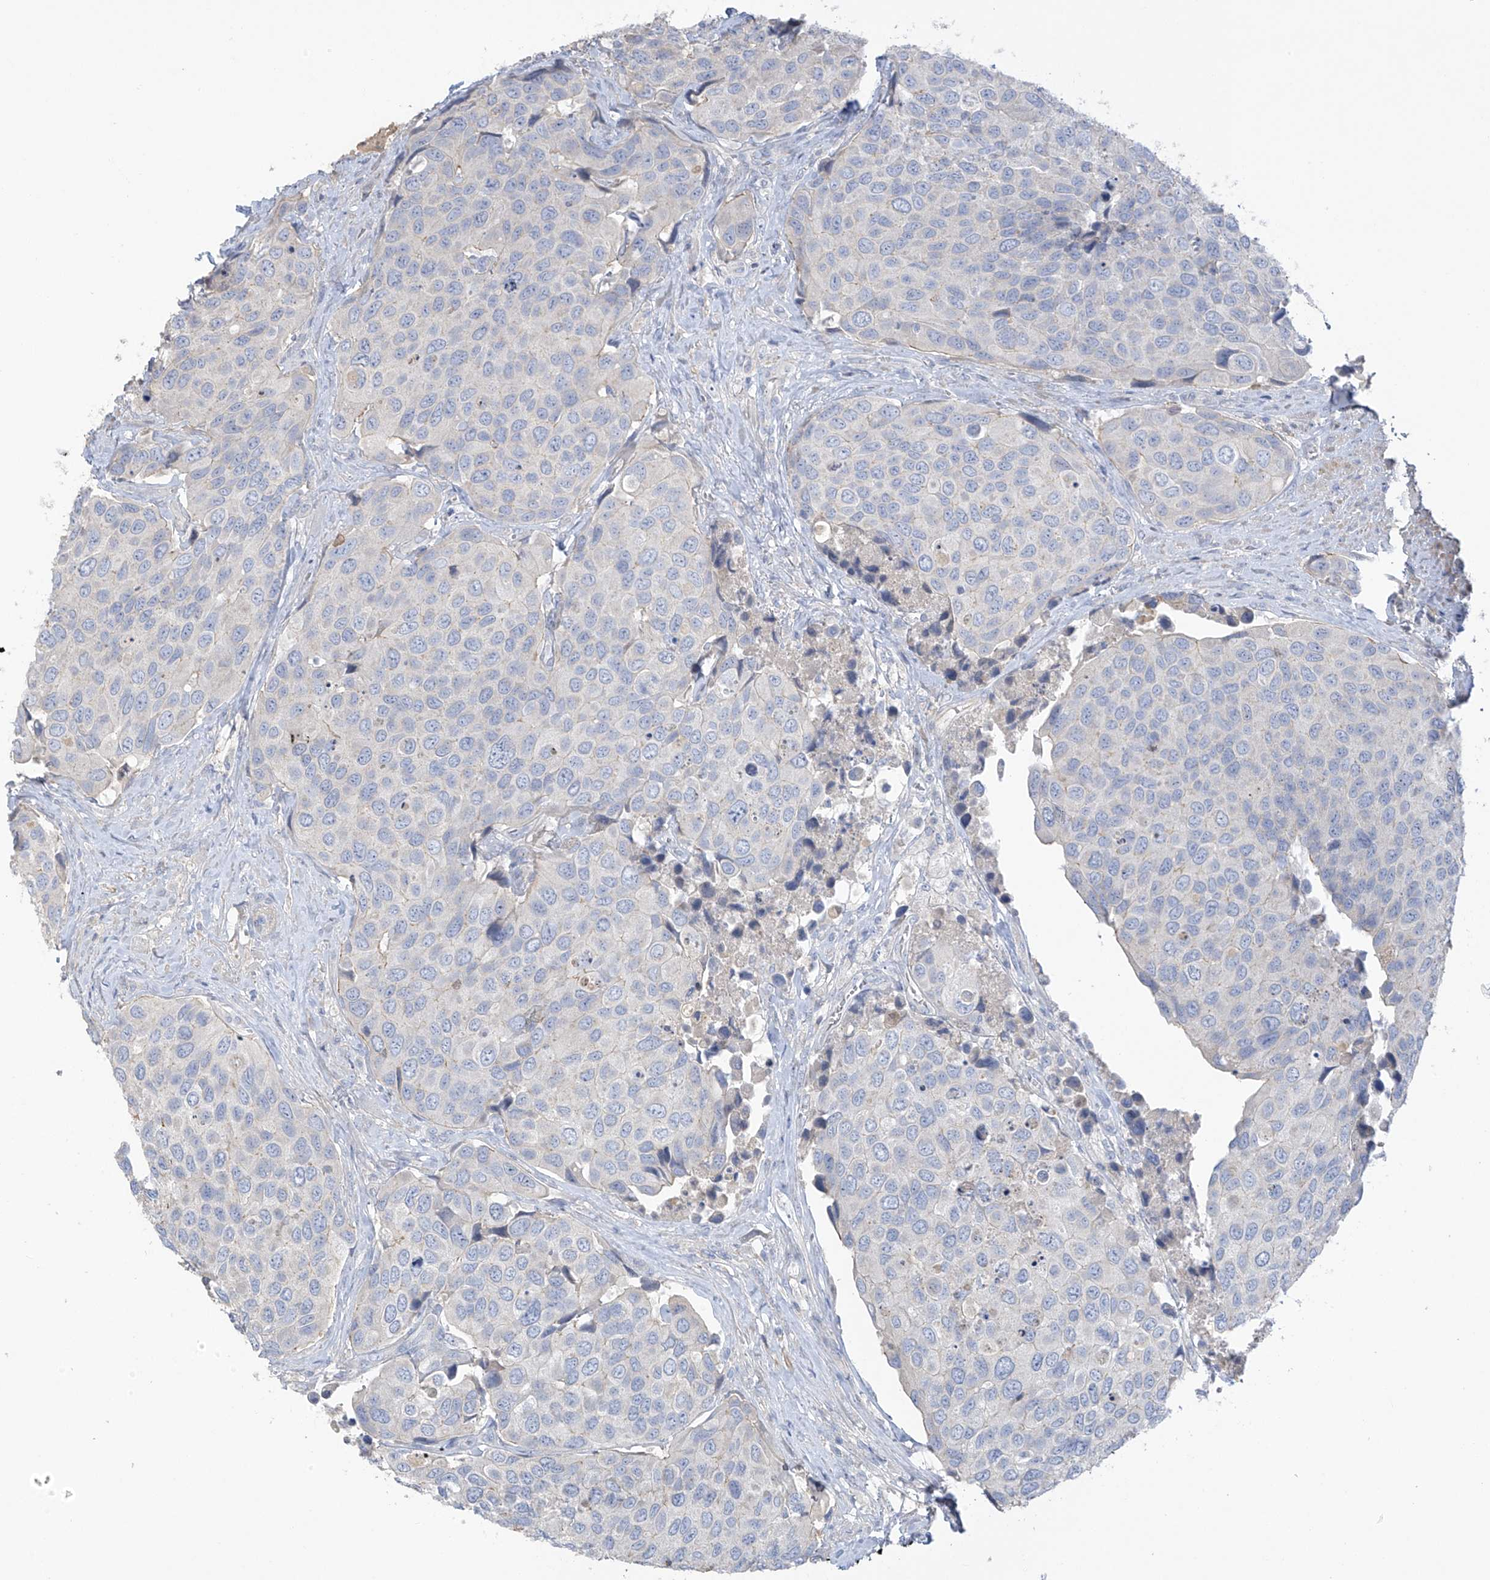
{"staining": {"intensity": "negative", "quantity": "none", "location": "none"}, "tissue": "urothelial cancer", "cell_type": "Tumor cells", "image_type": "cancer", "snomed": [{"axis": "morphology", "description": "Urothelial carcinoma, High grade"}, {"axis": "topography", "description": "Urinary bladder"}], "caption": "This photomicrograph is of high-grade urothelial carcinoma stained with immunohistochemistry to label a protein in brown with the nuclei are counter-stained blue. There is no staining in tumor cells.", "gene": "PRSS12", "patient": {"sex": "male", "age": 74}}